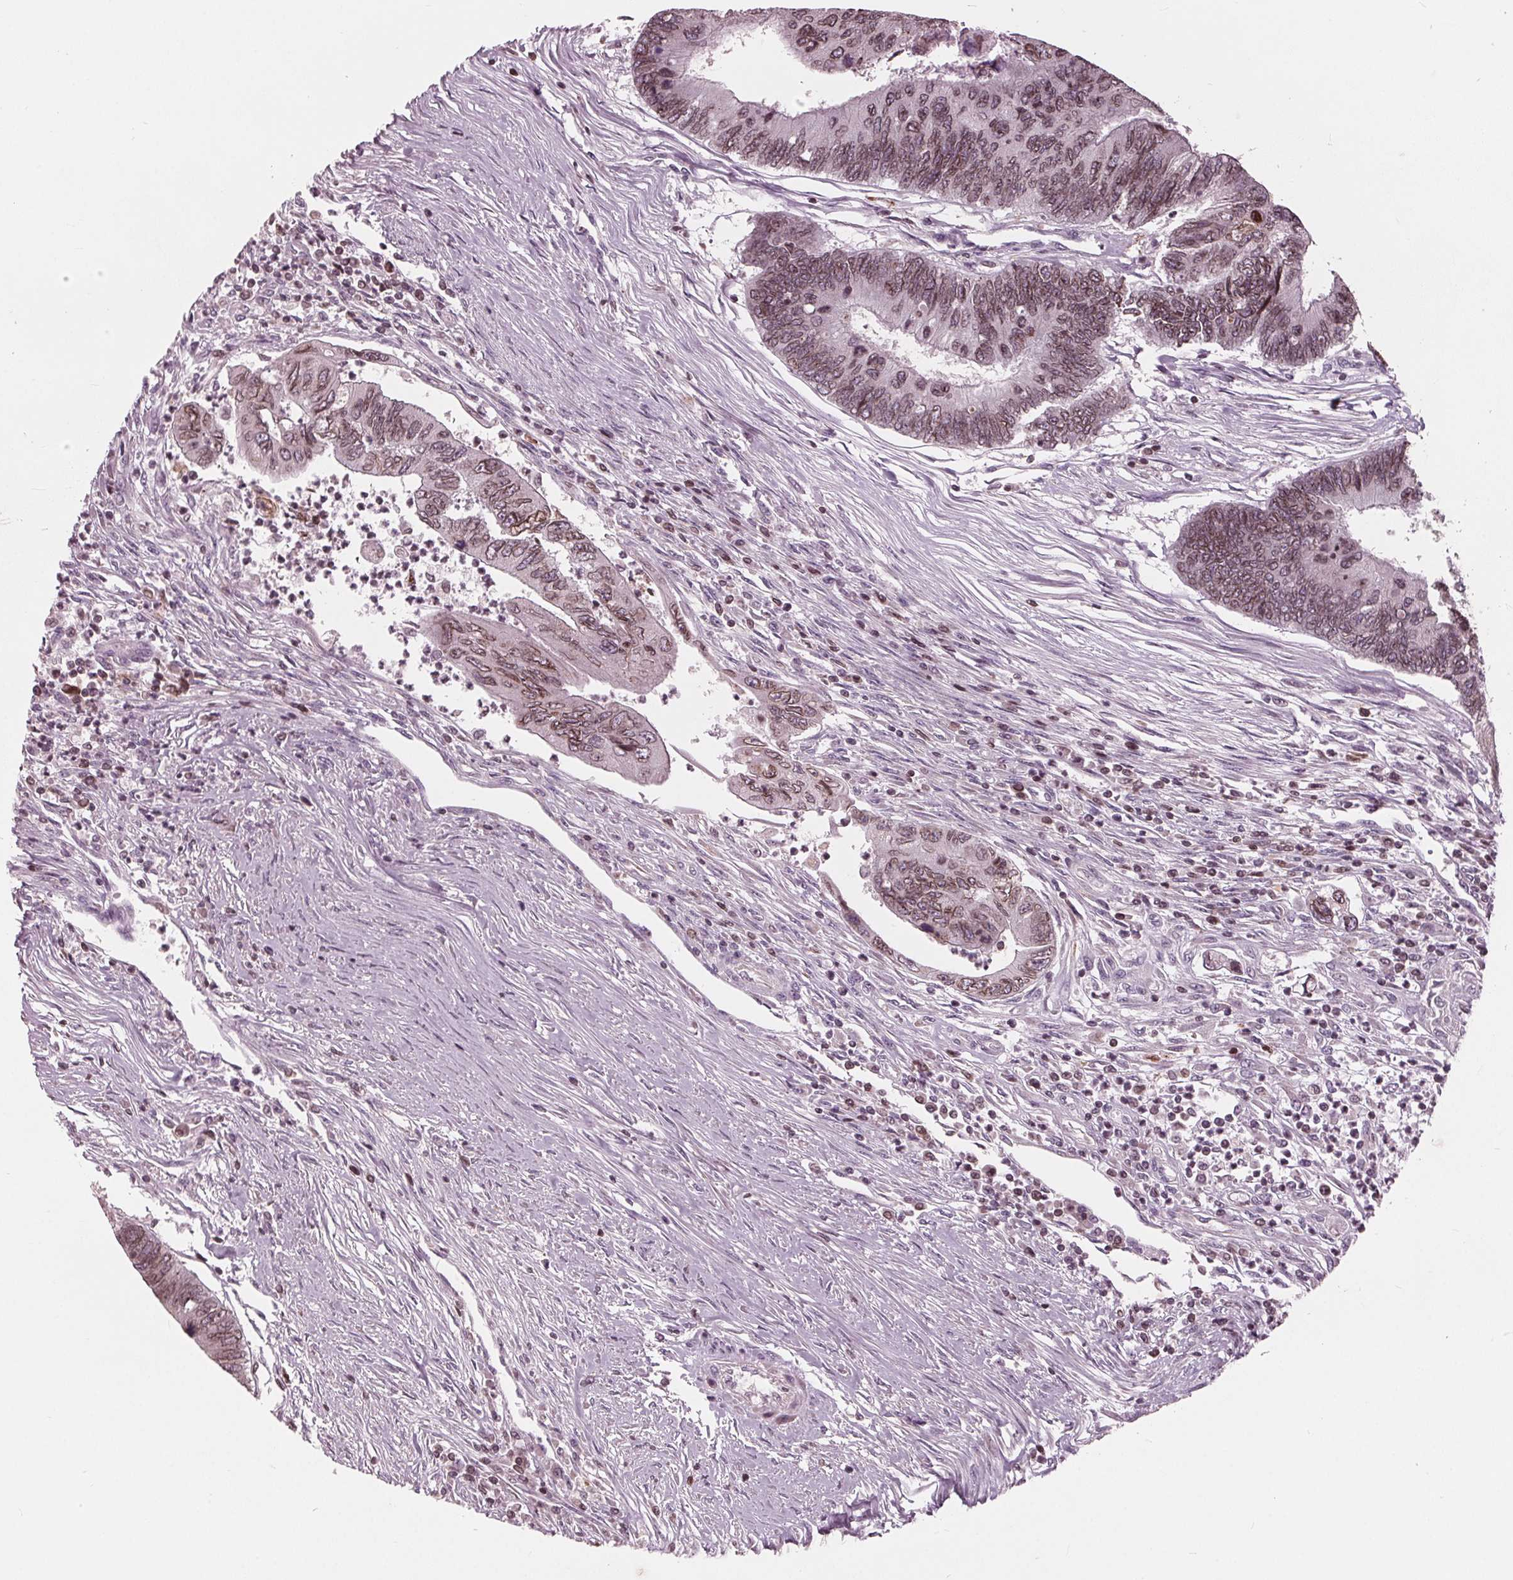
{"staining": {"intensity": "moderate", "quantity": ">75%", "location": "cytoplasmic/membranous,nuclear"}, "tissue": "colorectal cancer", "cell_type": "Tumor cells", "image_type": "cancer", "snomed": [{"axis": "morphology", "description": "Adenocarcinoma, NOS"}, {"axis": "topography", "description": "Colon"}], "caption": "Immunohistochemical staining of colorectal cancer (adenocarcinoma) shows moderate cytoplasmic/membranous and nuclear protein positivity in approximately >75% of tumor cells.", "gene": "NUP210", "patient": {"sex": "female", "age": 67}}